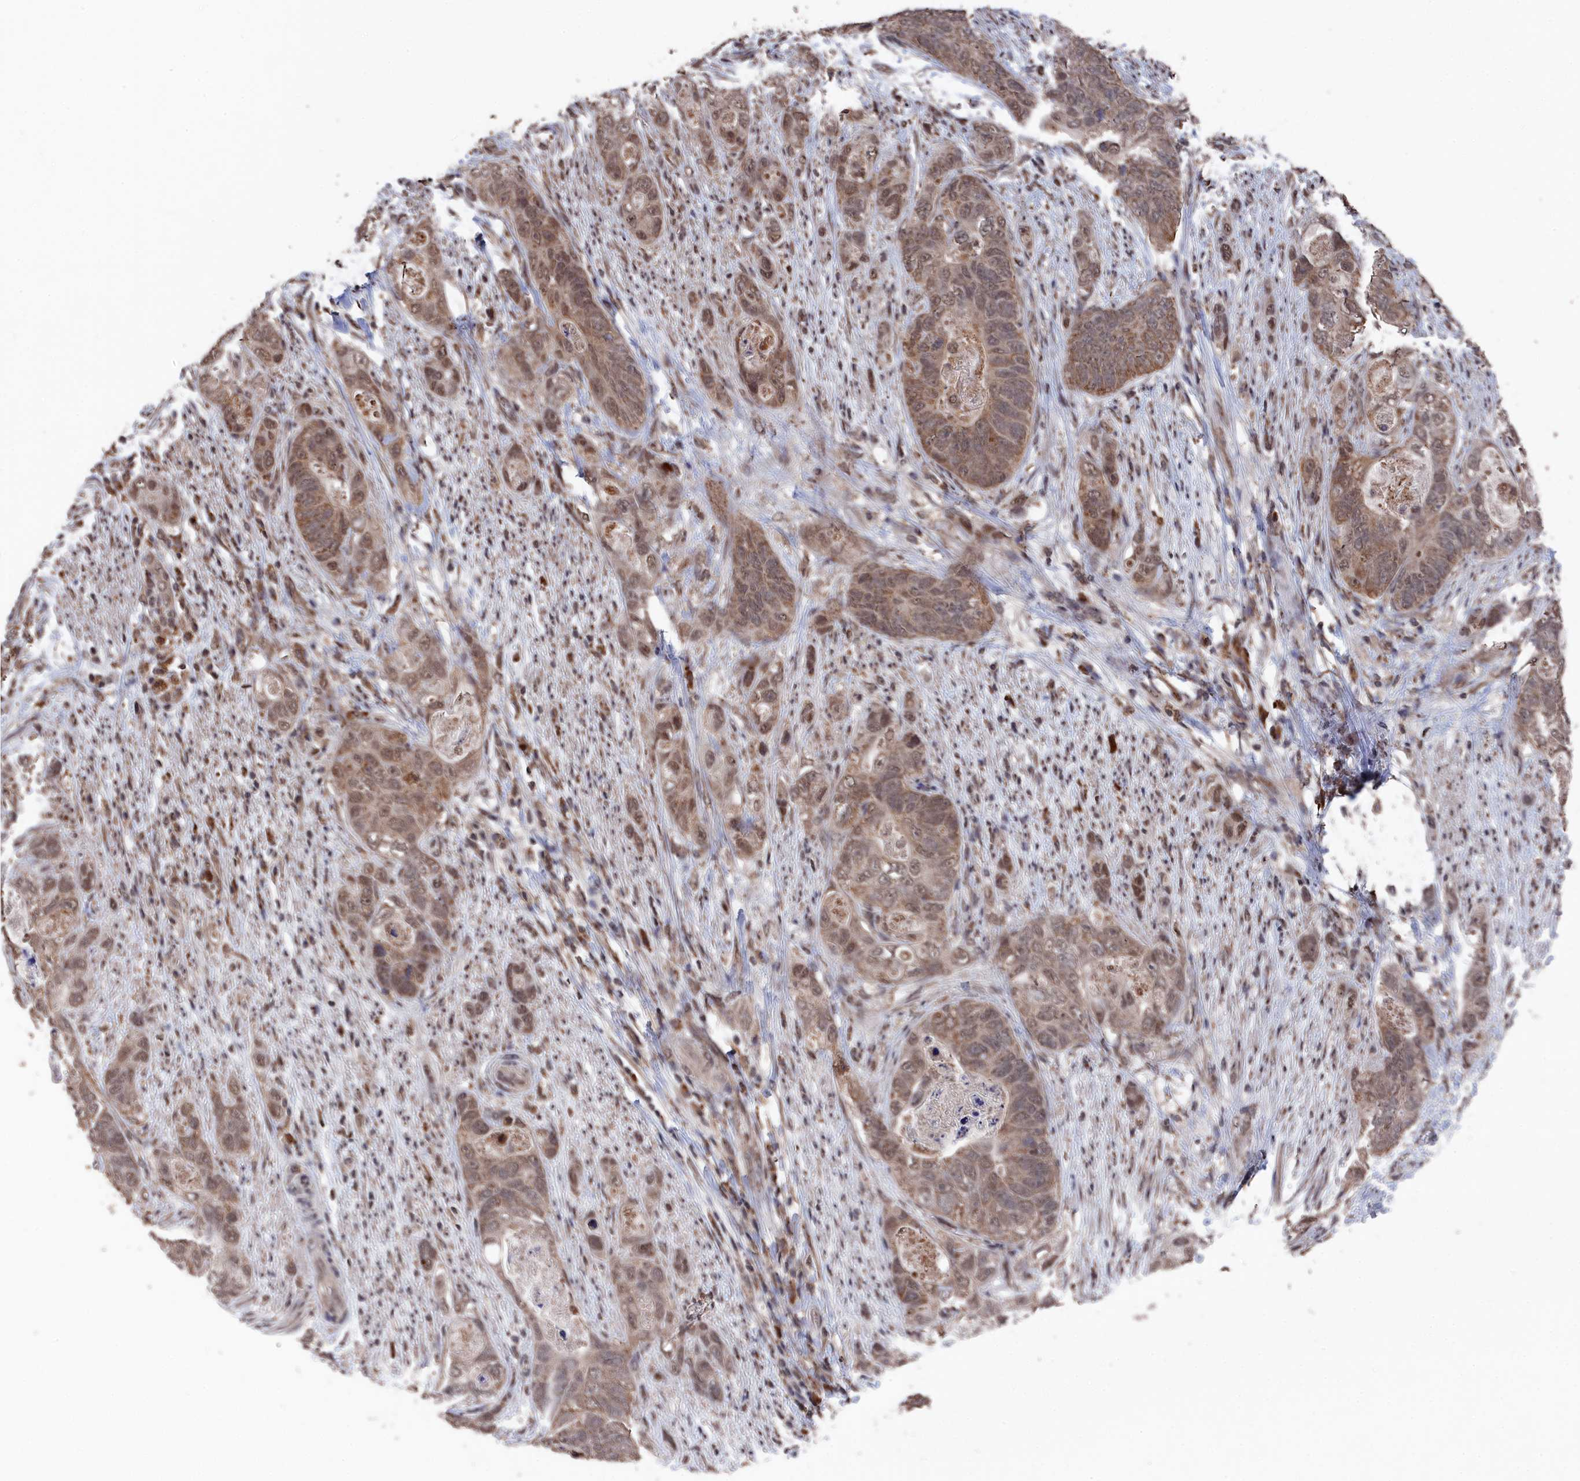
{"staining": {"intensity": "moderate", "quantity": ">75%", "location": "cytoplasmic/membranous,nuclear"}, "tissue": "stomach cancer", "cell_type": "Tumor cells", "image_type": "cancer", "snomed": [{"axis": "morphology", "description": "Adenocarcinoma, NOS"}, {"axis": "topography", "description": "Stomach"}], "caption": "High-power microscopy captured an IHC image of adenocarcinoma (stomach), revealing moderate cytoplasmic/membranous and nuclear staining in approximately >75% of tumor cells. Nuclei are stained in blue.", "gene": "CEACAM21", "patient": {"sex": "female", "age": 89}}